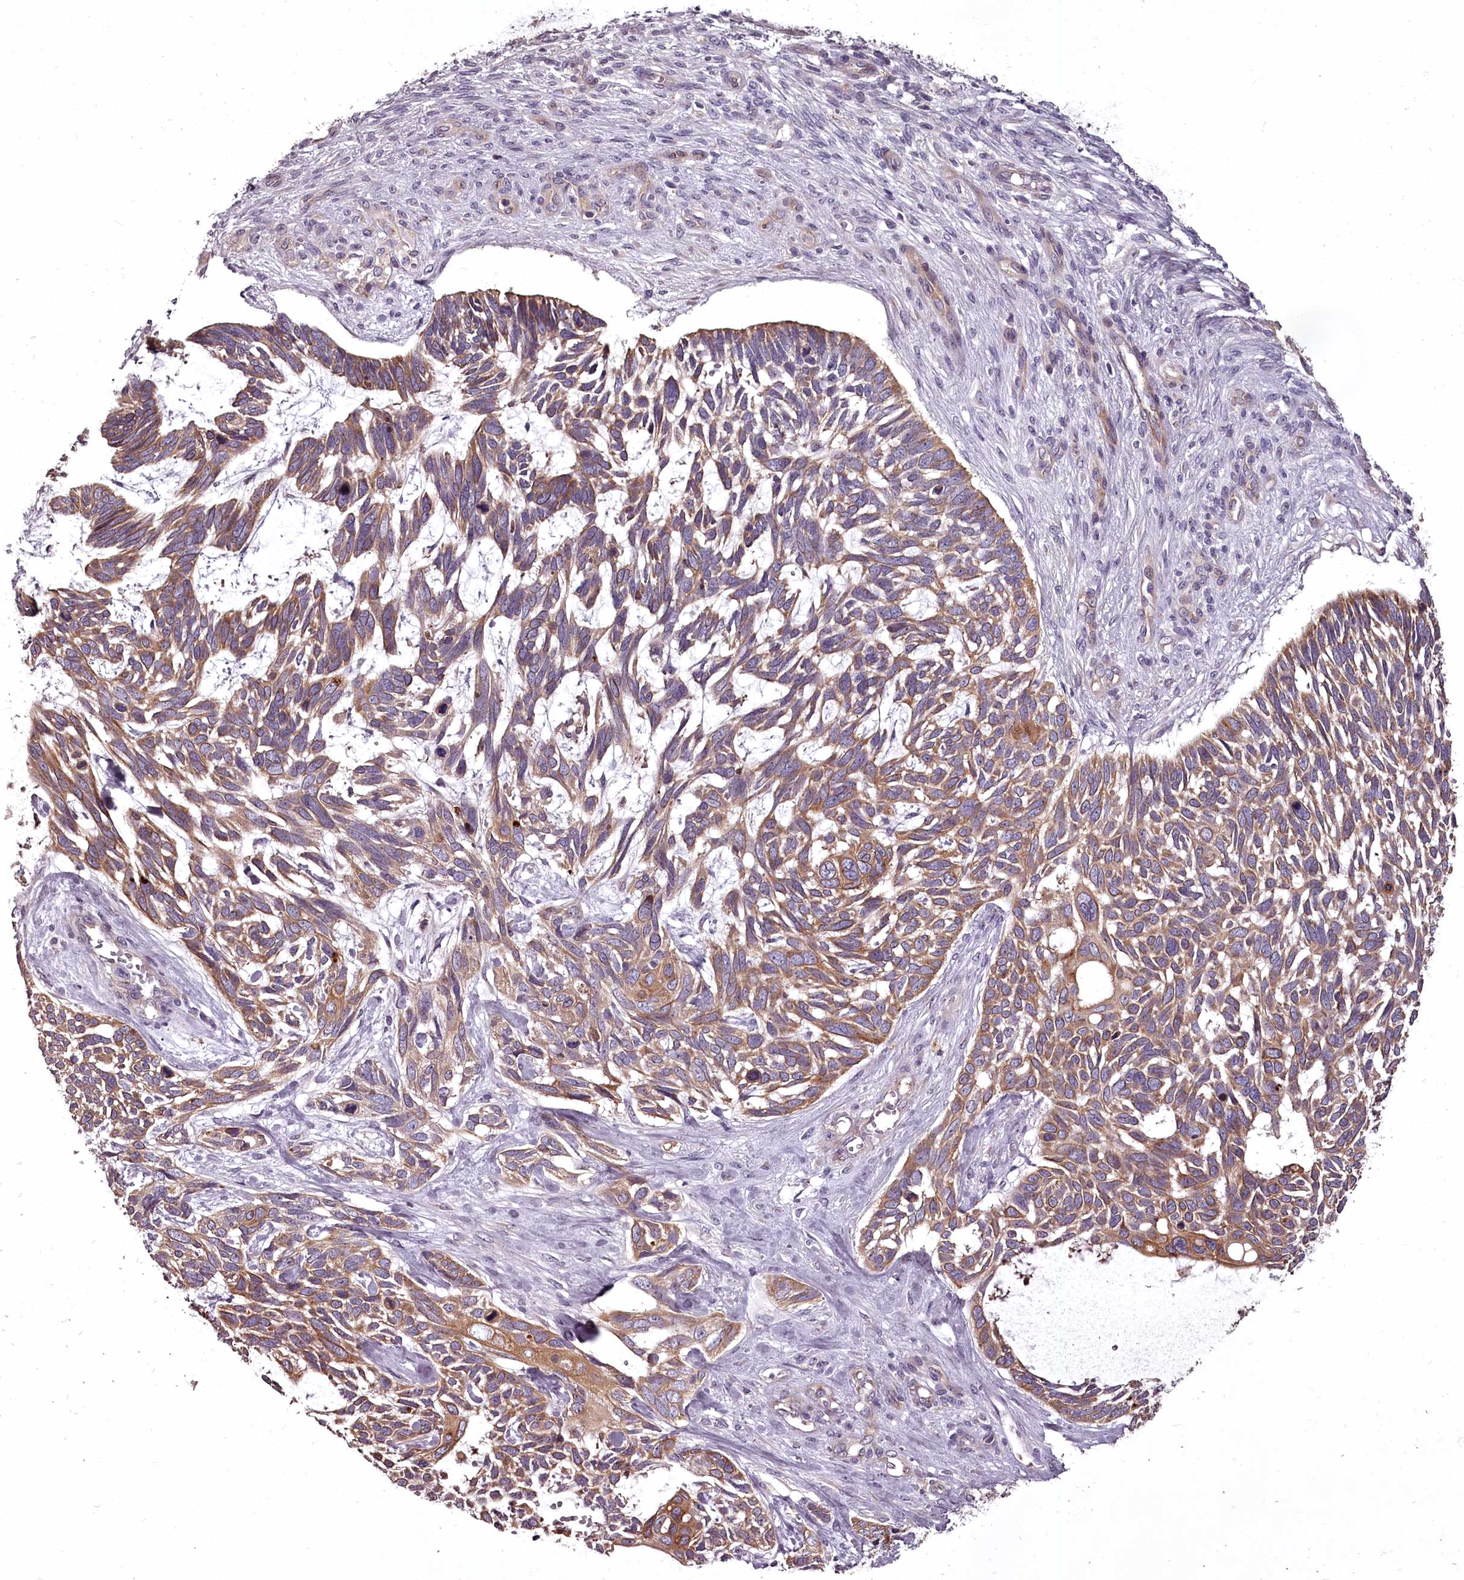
{"staining": {"intensity": "moderate", "quantity": ">75%", "location": "cytoplasmic/membranous"}, "tissue": "skin cancer", "cell_type": "Tumor cells", "image_type": "cancer", "snomed": [{"axis": "morphology", "description": "Basal cell carcinoma"}, {"axis": "topography", "description": "Skin"}], "caption": "Moderate cytoplasmic/membranous expression is seen in approximately >75% of tumor cells in skin cancer. (Stains: DAB in brown, nuclei in blue, Microscopy: brightfield microscopy at high magnification).", "gene": "STX6", "patient": {"sex": "male", "age": 88}}